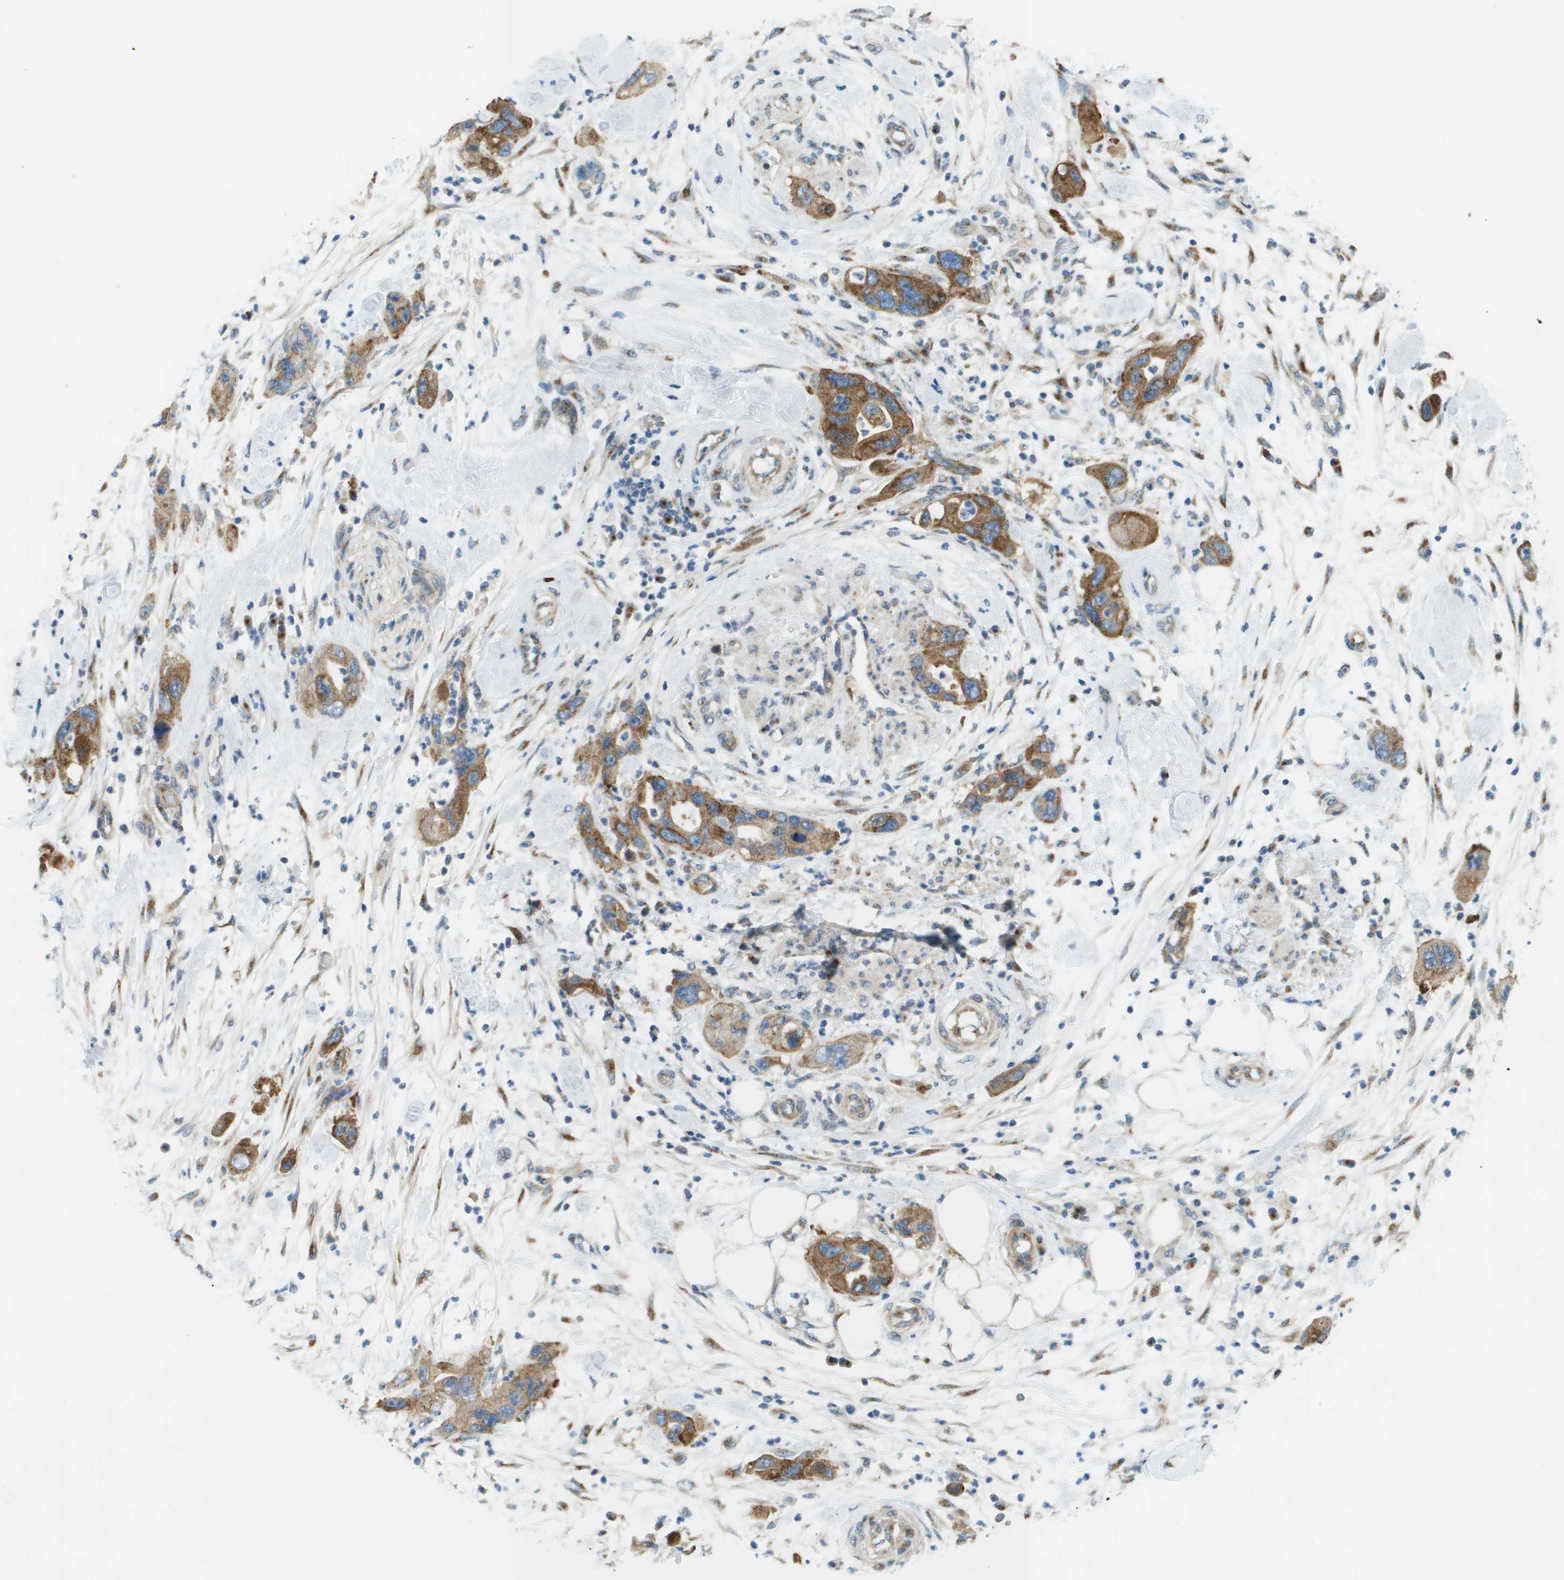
{"staining": {"intensity": "moderate", "quantity": ">75%", "location": "cytoplasmic/membranous"}, "tissue": "pancreatic cancer", "cell_type": "Tumor cells", "image_type": "cancer", "snomed": [{"axis": "morphology", "description": "Normal tissue, NOS"}, {"axis": "morphology", "description": "Adenocarcinoma, NOS"}, {"axis": "topography", "description": "Pancreas"}], "caption": "Immunohistochemical staining of human pancreatic cancer (adenocarcinoma) exhibits medium levels of moderate cytoplasmic/membranous expression in about >75% of tumor cells.", "gene": "ACBD3", "patient": {"sex": "female", "age": 71}}